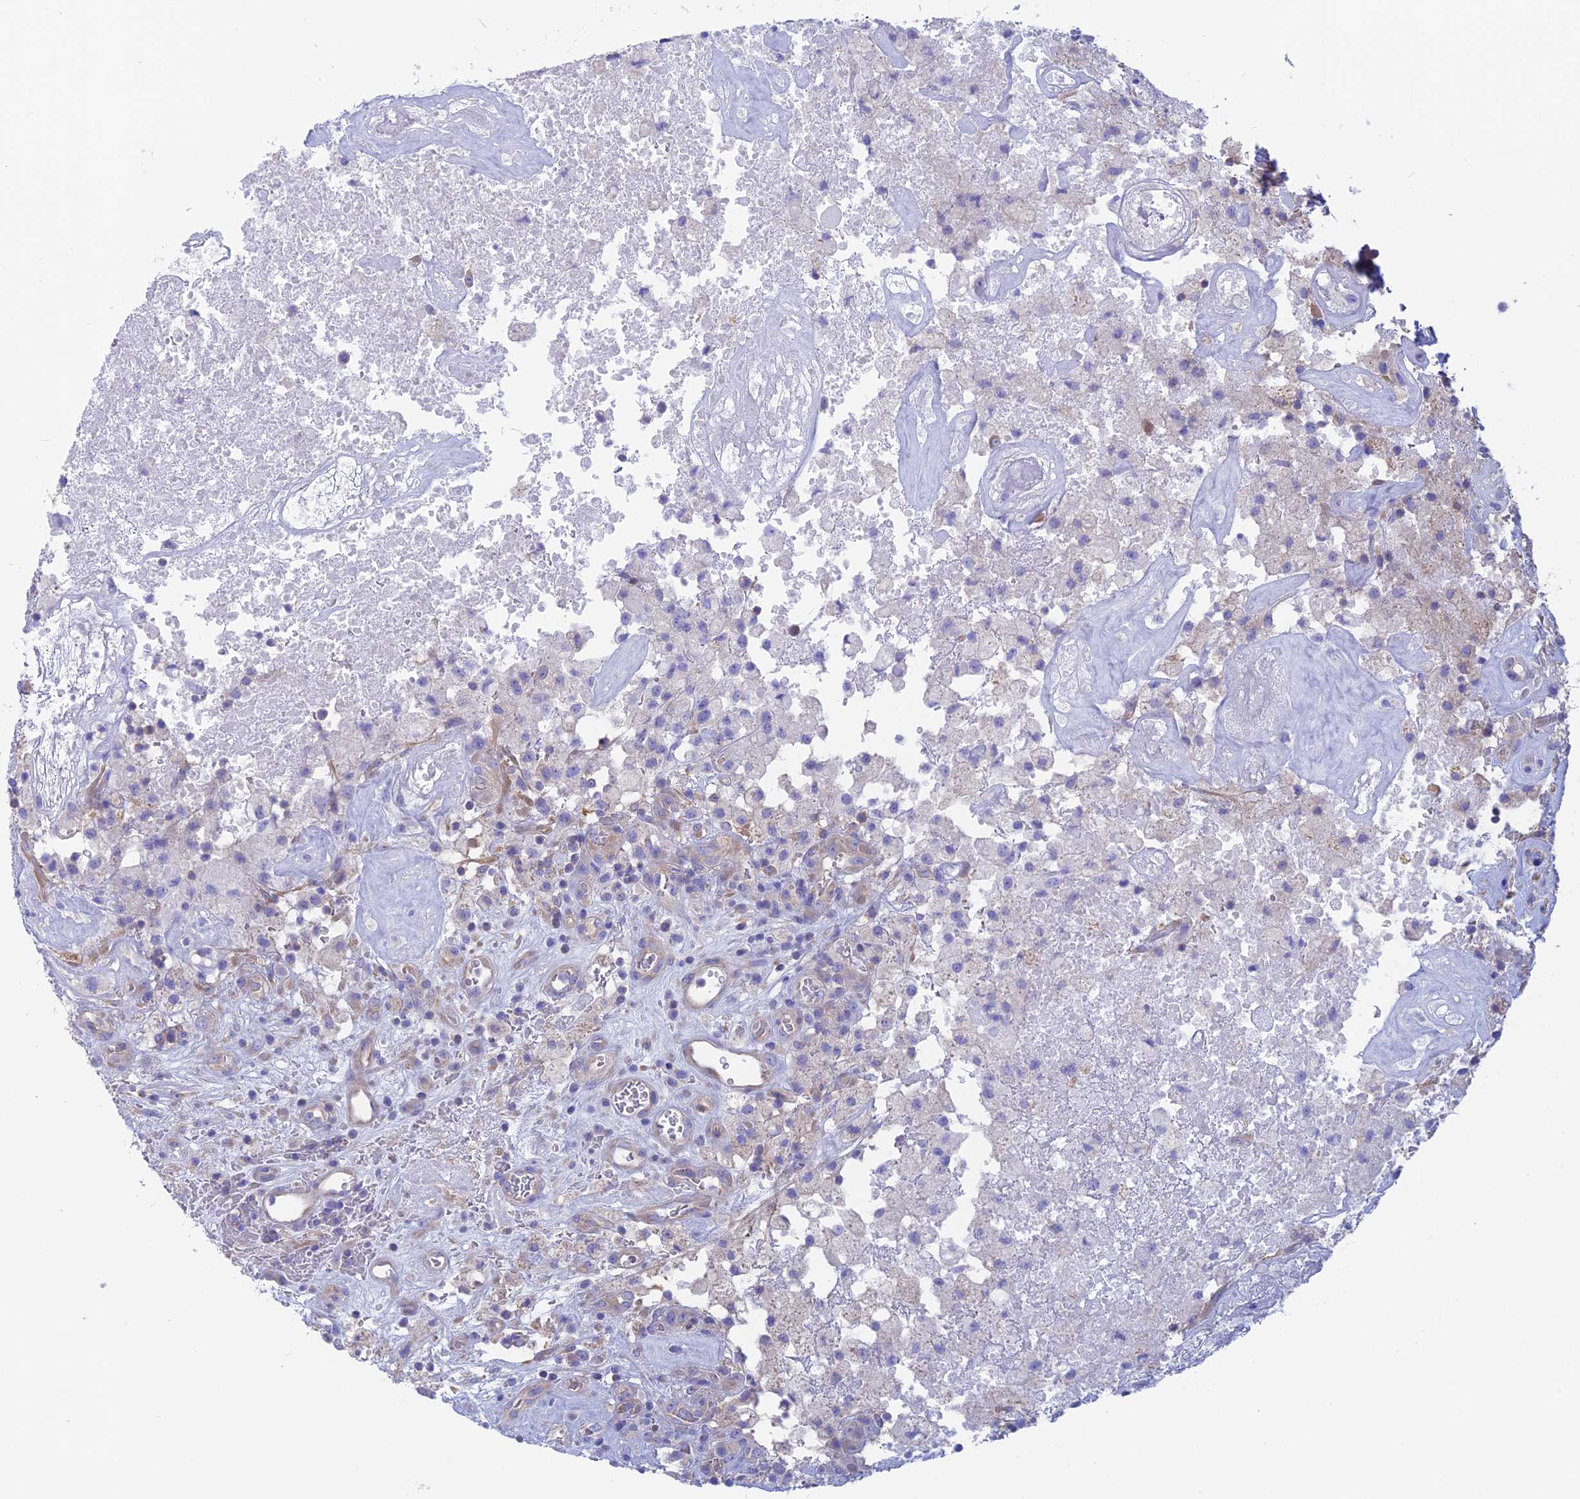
{"staining": {"intensity": "negative", "quantity": "none", "location": "none"}, "tissue": "glioma", "cell_type": "Tumor cells", "image_type": "cancer", "snomed": [{"axis": "morphology", "description": "Glioma, malignant, High grade"}, {"axis": "topography", "description": "Brain"}], "caption": "The image demonstrates no significant expression in tumor cells of high-grade glioma (malignant).", "gene": "LZTFL1", "patient": {"sex": "male", "age": 76}}